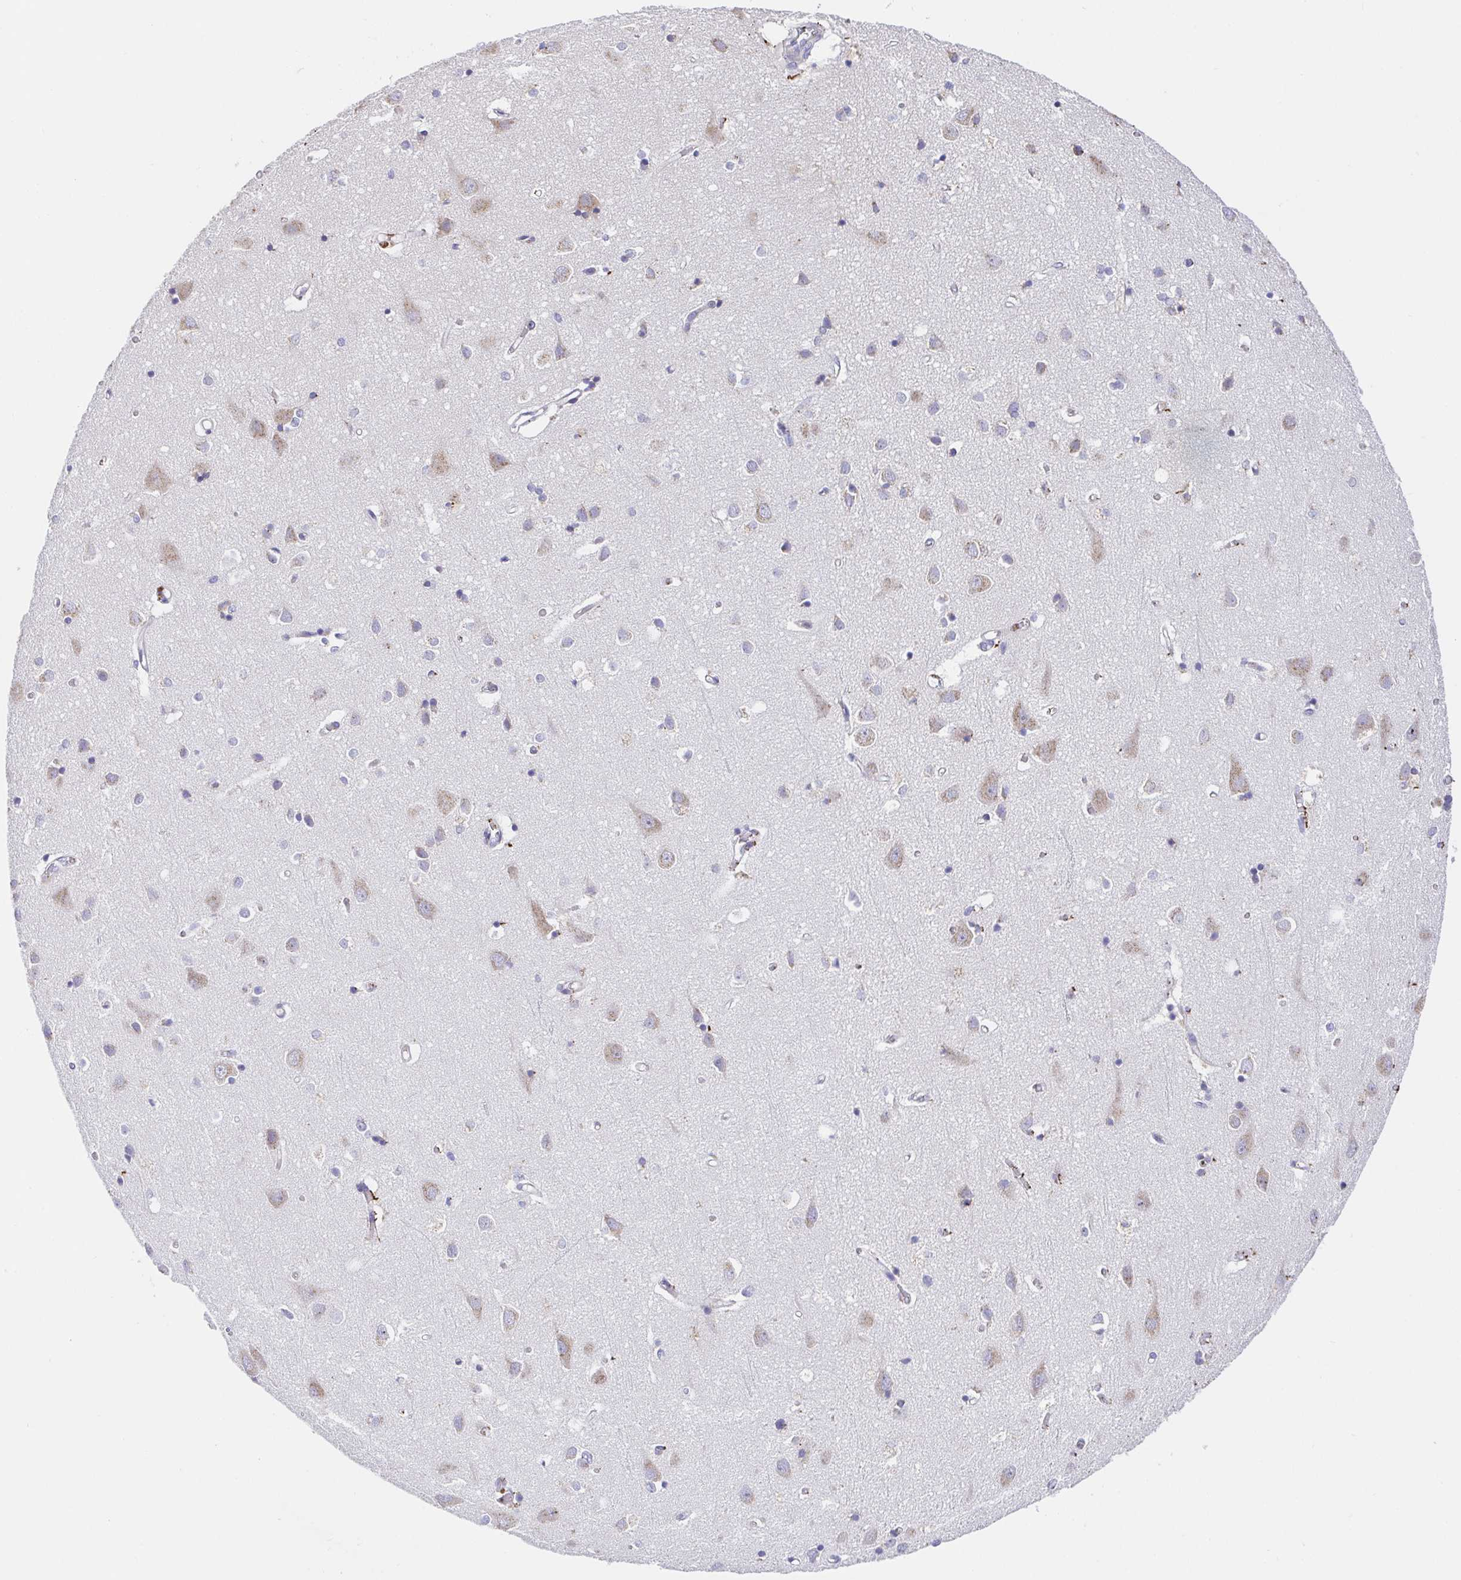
{"staining": {"intensity": "weak", "quantity": ">75%", "location": "cytoplasmic/membranous"}, "tissue": "cerebral cortex", "cell_type": "Endothelial cells", "image_type": "normal", "snomed": [{"axis": "morphology", "description": "Normal tissue, NOS"}, {"axis": "topography", "description": "Cerebral cortex"}], "caption": "The micrograph exhibits immunohistochemical staining of normal cerebral cortex. There is weak cytoplasmic/membranous staining is seen in about >75% of endothelial cells.", "gene": "GOLGA1", "patient": {"sex": "male", "age": 70}}